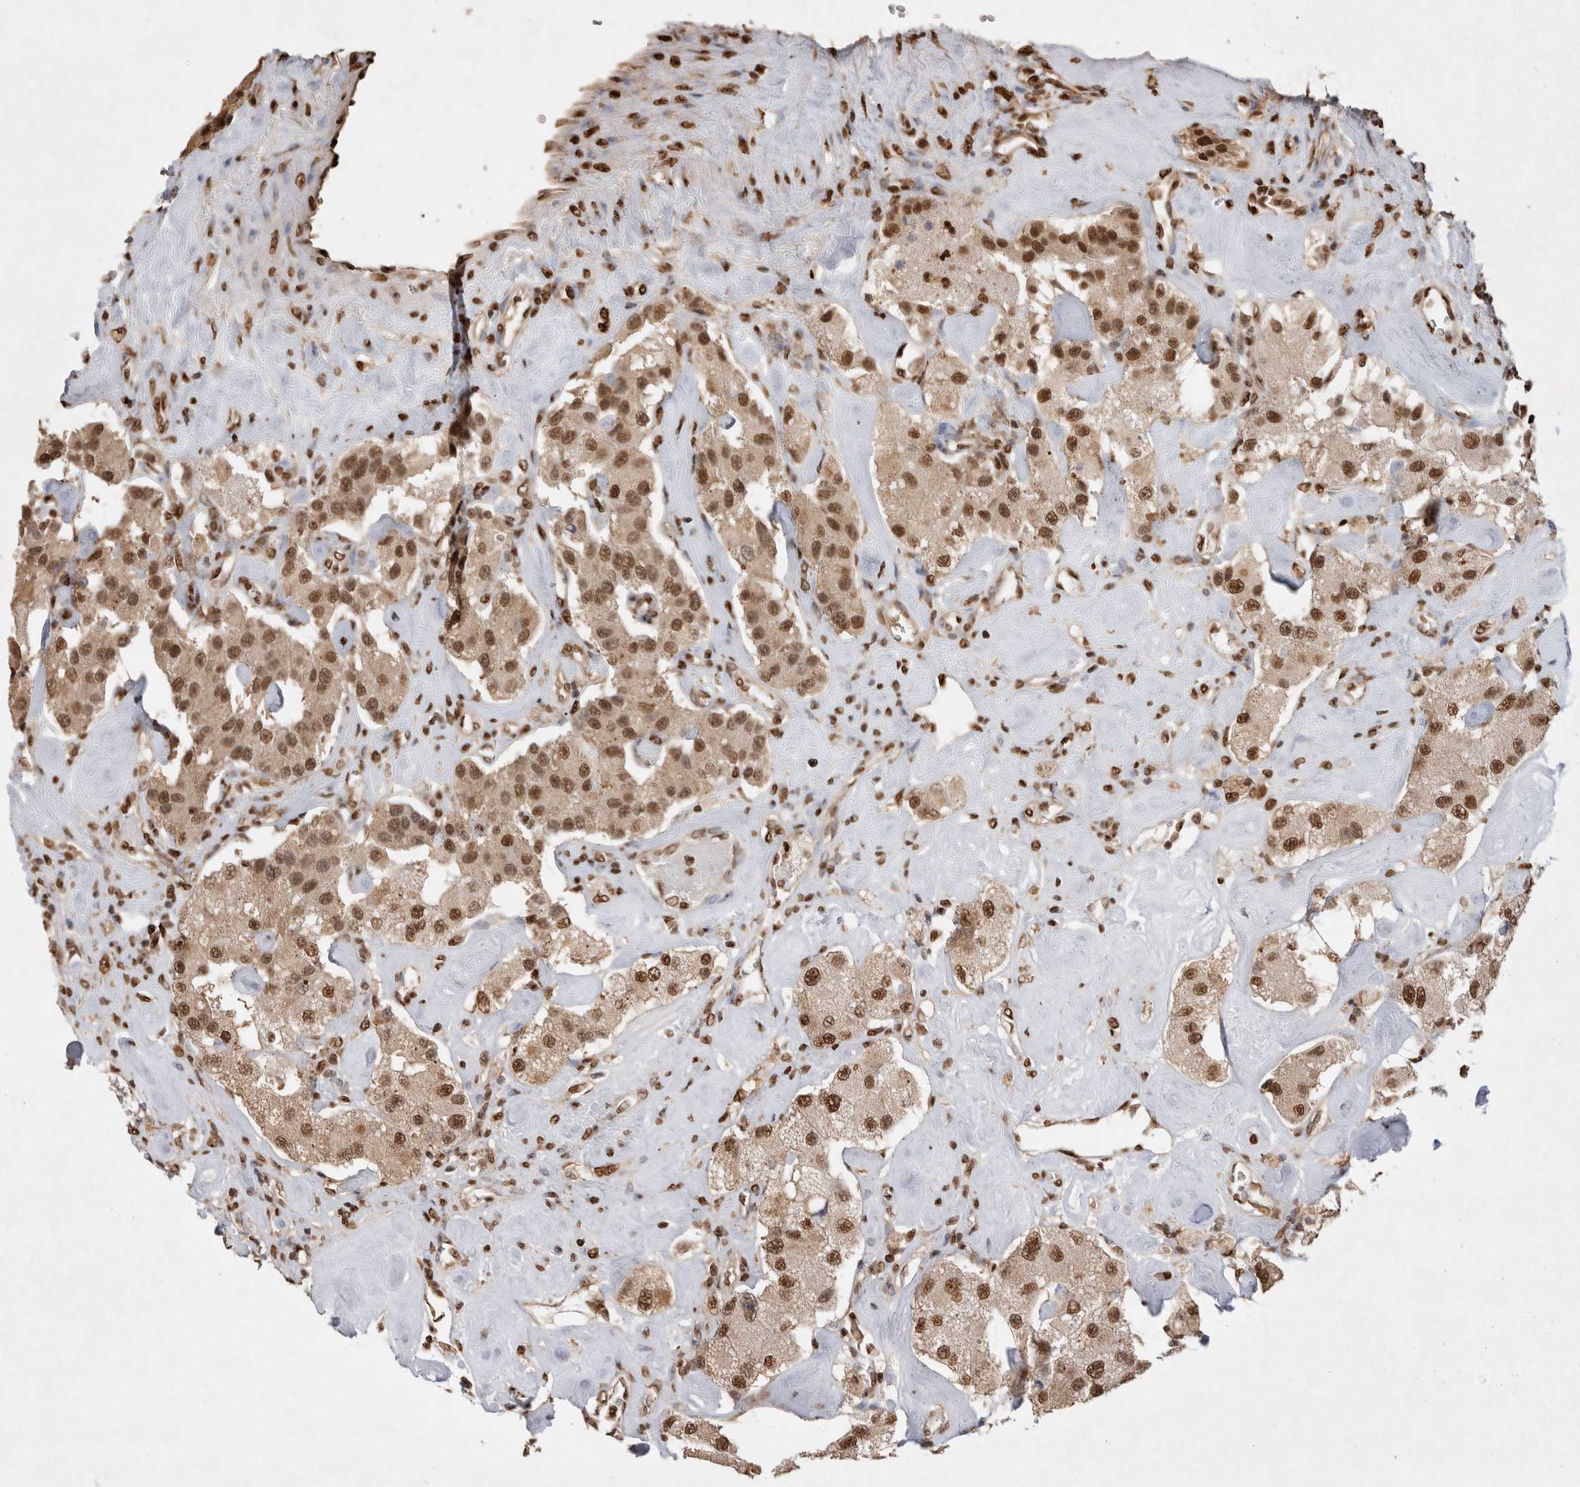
{"staining": {"intensity": "moderate", "quantity": ">75%", "location": "cytoplasmic/membranous,nuclear"}, "tissue": "carcinoid", "cell_type": "Tumor cells", "image_type": "cancer", "snomed": [{"axis": "morphology", "description": "Carcinoid, malignant, NOS"}, {"axis": "topography", "description": "Pancreas"}], "caption": "Carcinoid (malignant) stained with a brown dye demonstrates moderate cytoplasmic/membranous and nuclear positive positivity in approximately >75% of tumor cells.", "gene": "HDGF", "patient": {"sex": "male", "age": 41}}